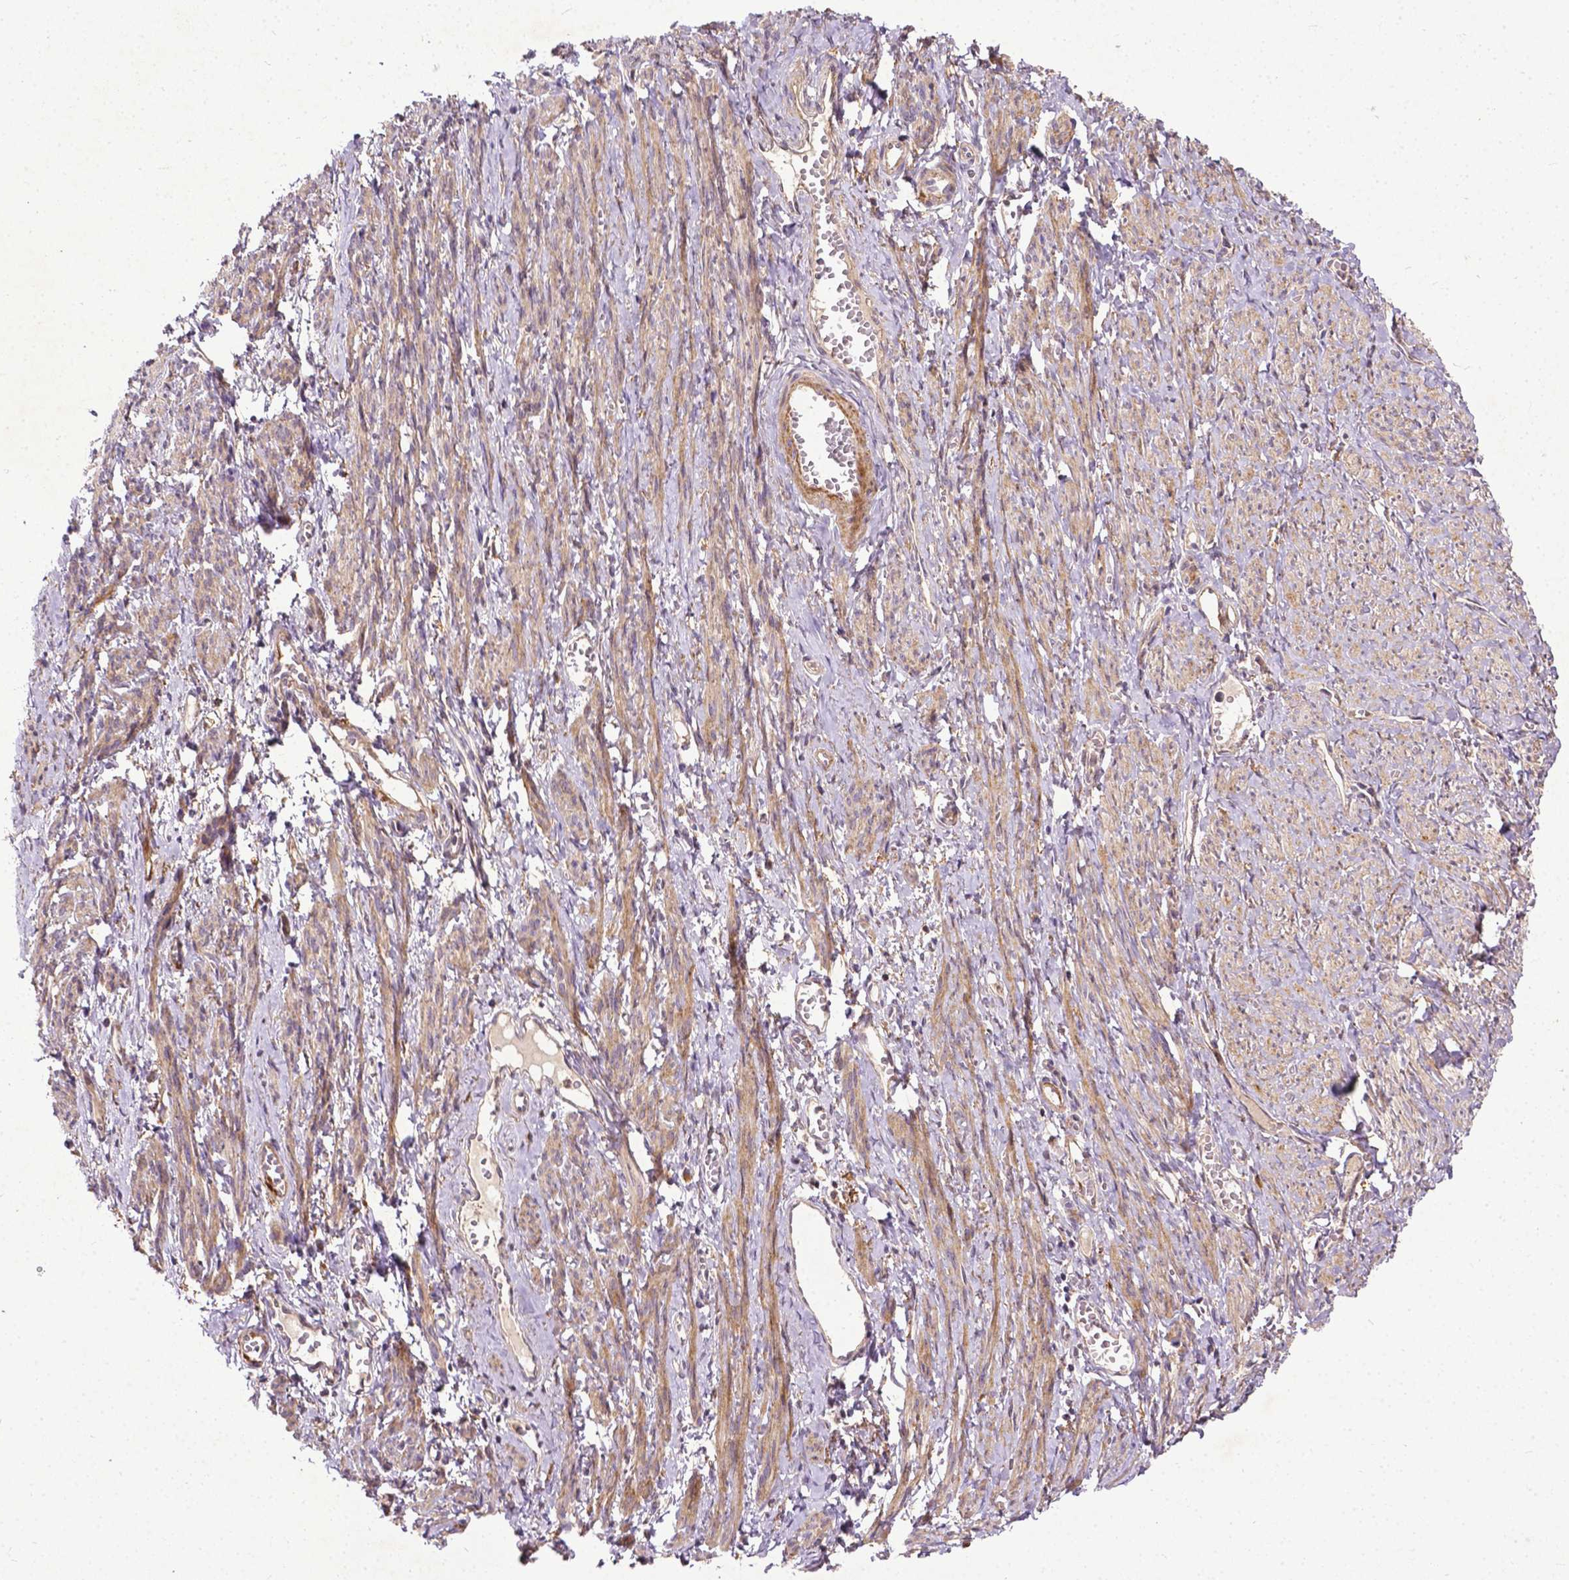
{"staining": {"intensity": "moderate", "quantity": "25%-75%", "location": "cytoplasmic/membranous"}, "tissue": "smooth muscle", "cell_type": "Smooth muscle cells", "image_type": "normal", "snomed": [{"axis": "morphology", "description": "Normal tissue, NOS"}, {"axis": "topography", "description": "Smooth muscle"}], "caption": "Protein expression analysis of unremarkable smooth muscle shows moderate cytoplasmic/membranous positivity in about 25%-75% of smooth muscle cells.", "gene": "PARP3", "patient": {"sex": "female", "age": 65}}